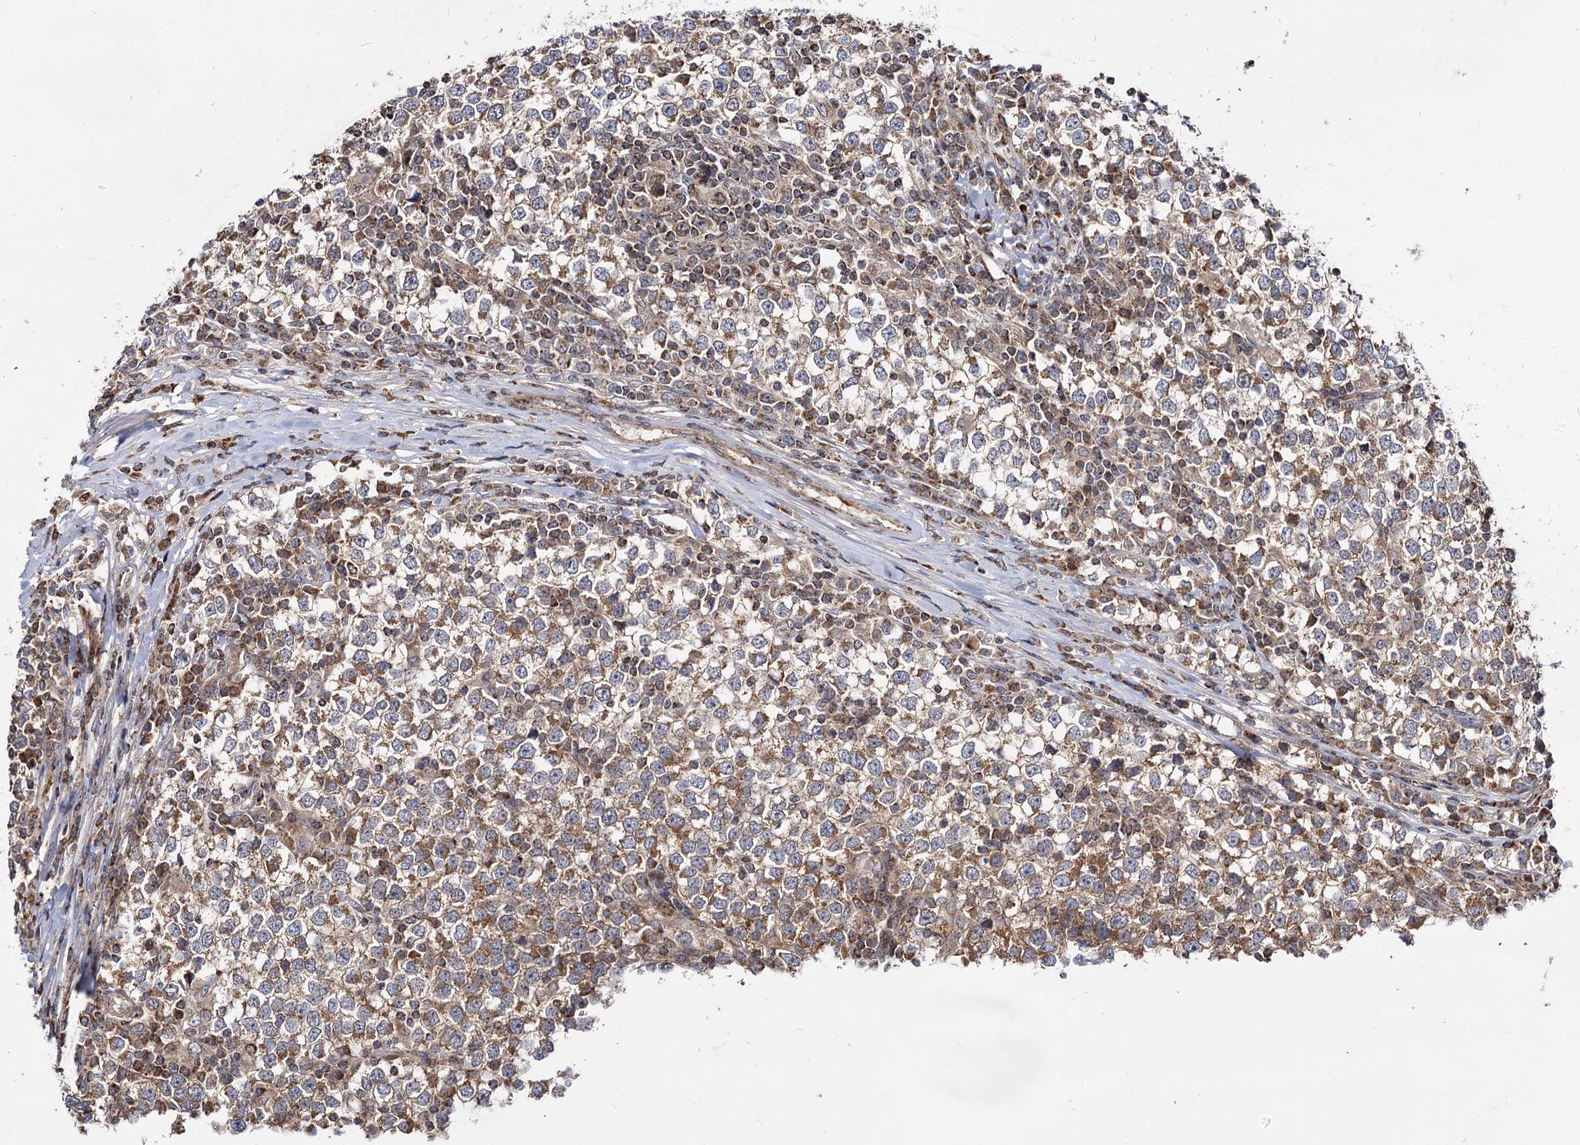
{"staining": {"intensity": "moderate", "quantity": "25%-75%", "location": "cytoplasmic/membranous"}, "tissue": "testis cancer", "cell_type": "Tumor cells", "image_type": "cancer", "snomed": [{"axis": "morphology", "description": "Seminoma, NOS"}, {"axis": "topography", "description": "Testis"}], "caption": "Testis cancer (seminoma) stained with DAB immunohistochemistry shows medium levels of moderate cytoplasmic/membranous positivity in about 25%-75% of tumor cells.", "gene": "CEP76", "patient": {"sex": "male", "age": 65}}